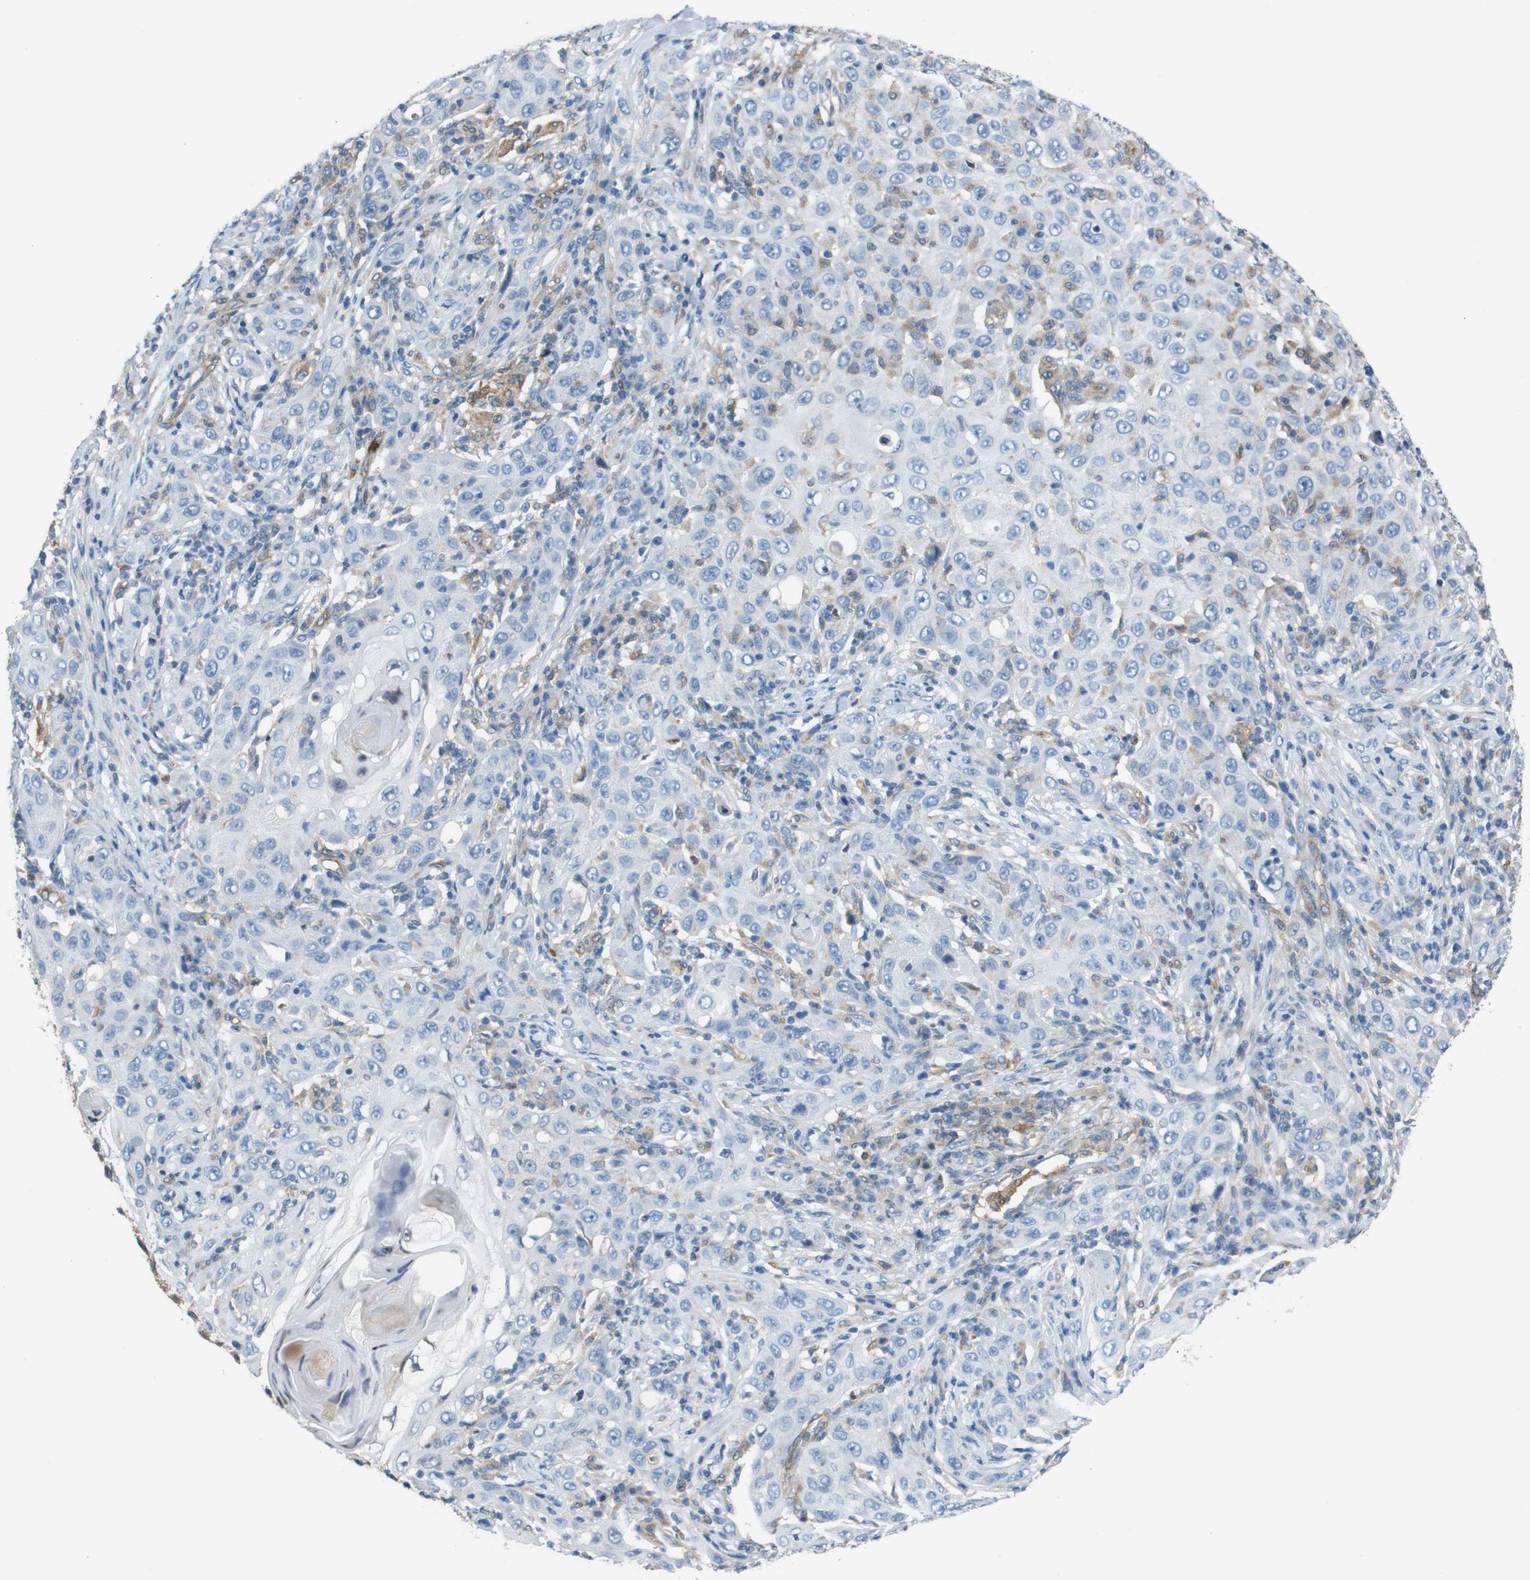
{"staining": {"intensity": "negative", "quantity": "none", "location": "none"}, "tissue": "skin cancer", "cell_type": "Tumor cells", "image_type": "cancer", "snomed": [{"axis": "morphology", "description": "Squamous cell carcinoma, NOS"}, {"axis": "topography", "description": "Skin"}], "caption": "Immunohistochemistry (IHC) photomicrograph of neoplastic tissue: human skin squamous cell carcinoma stained with DAB (3,3'-diaminobenzidine) displays no significant protein positivity in tumor cells. (Immunohistochemistry (IHC), brightfield microscopy, high magnification).", "gene": "PCDH10", "patient": {"sex": "female", "age": 88}}